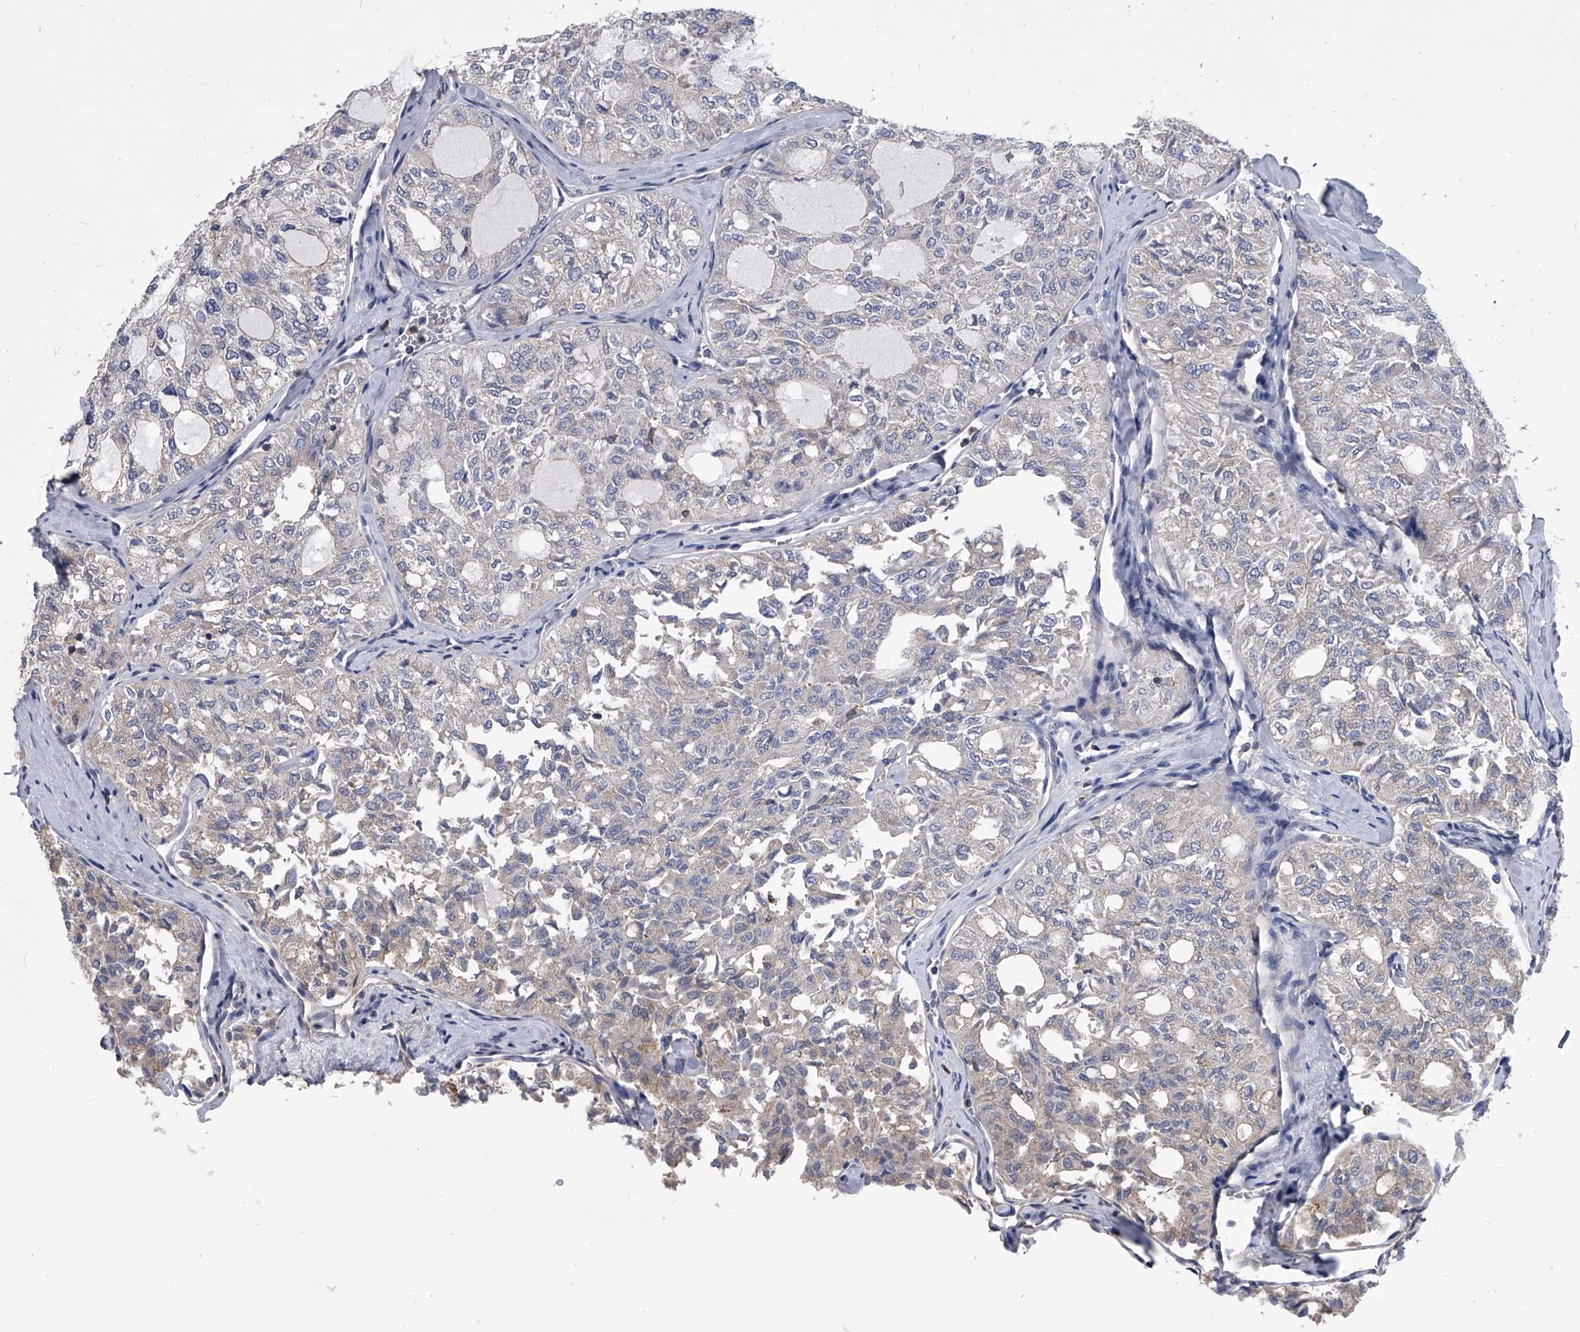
{"staining": {"intensity": "negative", "quantity": "none", "location": "none"}, "tissue": "thyroid cancer", "cell_type": "Tumor cells", "image_type": "cancer", "snomed": [{"axis": "morphology", "description": "Follicular adenoma carcinoma, NOS"}, {"axis": "topography", "description": "Thyroid gland"}], "caption": "A micrograph of follicular adenoma carcinoma (thyroid) stained for a protein shows no brown staining in tumor cells. (DAB (3,3'-diaminobenzidine) immunohistochemistry with hematoxylin counter stain).", "gene": "MAP4K3", "patient": {"sex": "male", "age": 75}}